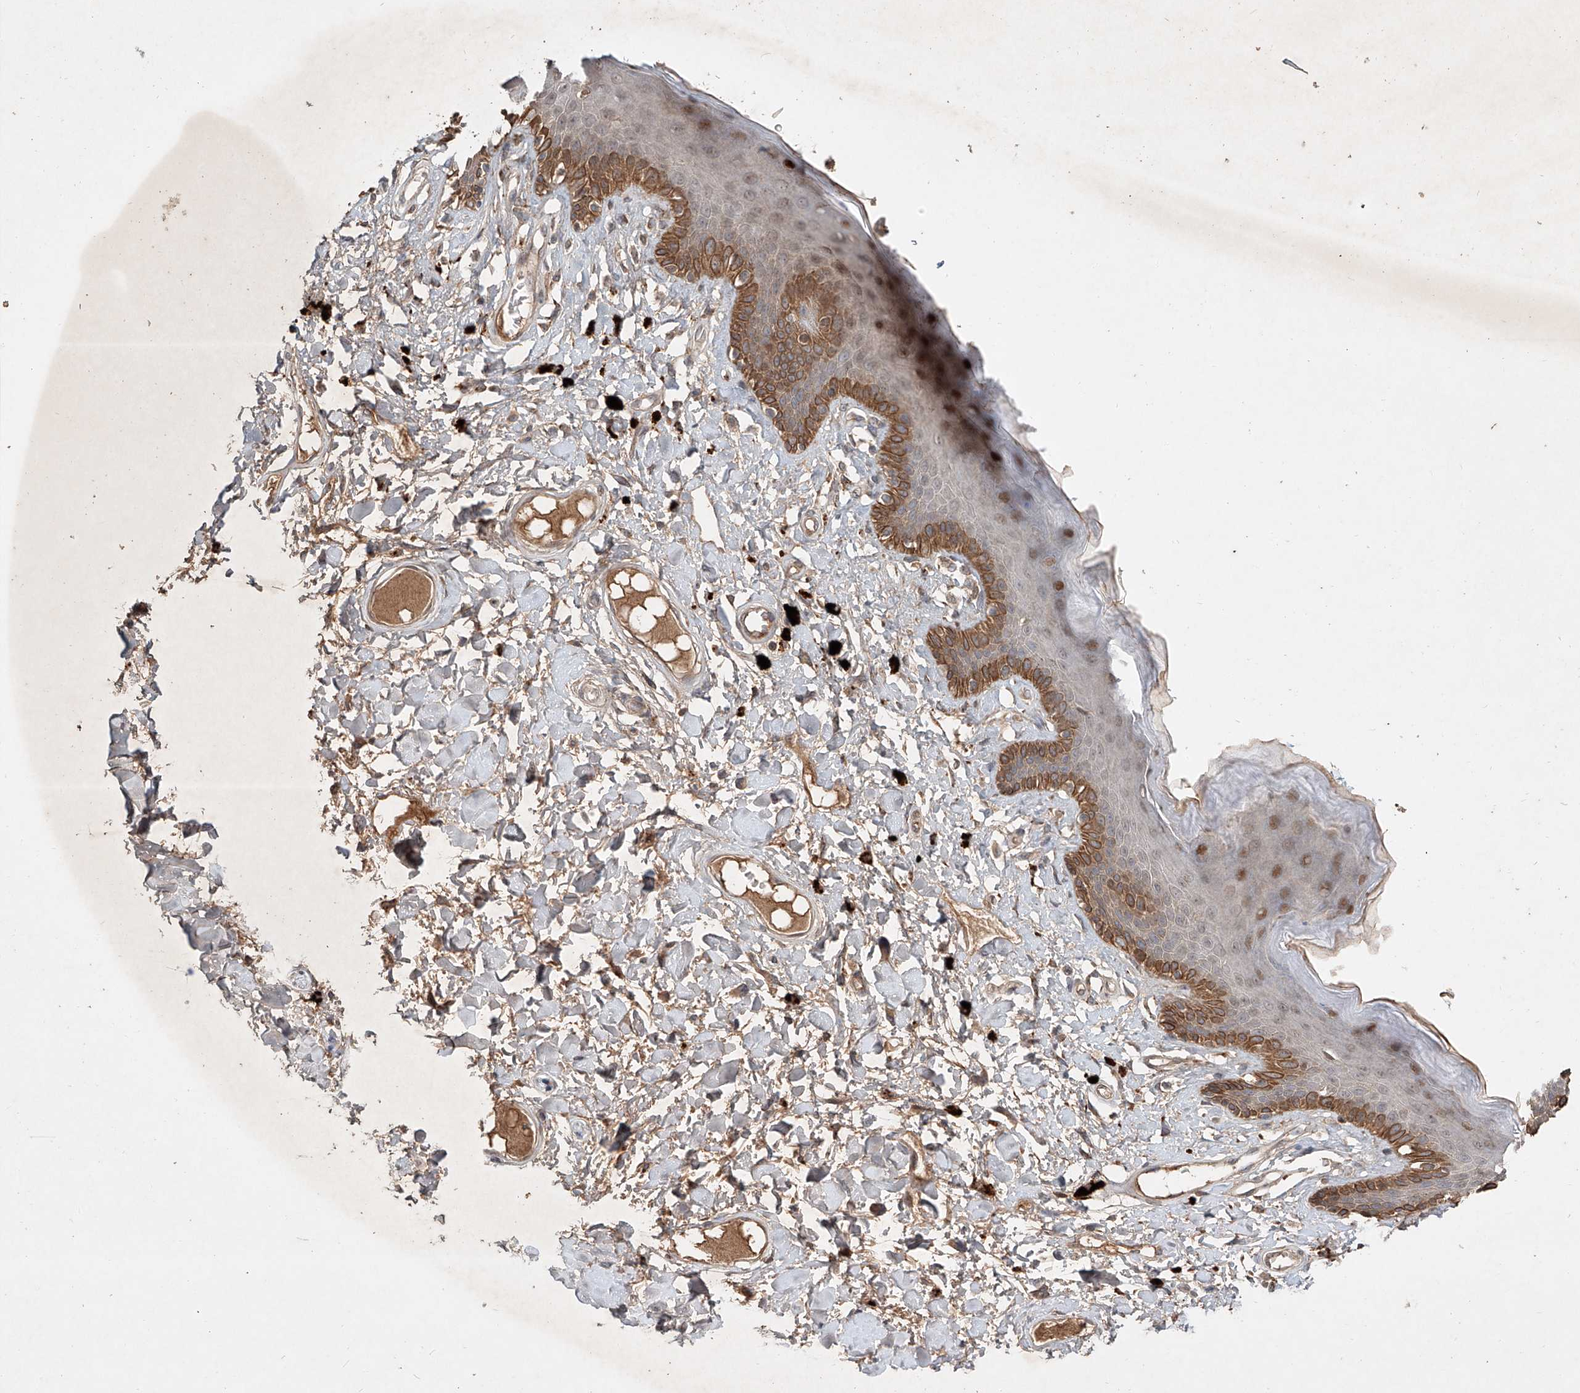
{"staining": {"intensity": "moderate", "quantity": ">75%", "location": "cytoplasmic/membranous,nuclear"}, "tissue": "skin", "cell_type": "Epidermal cells", "image_type": "normal", "snomed": [{"axis": "morphology", "description": "Normal tissue, NOS"}, {"axis": "topography", "description": "Anal"}], "caption": "This micrograph reveals immunohistochemistry (IHC) staining of normal human skin, with medium moderate cytoplasmic/membranous,nuclear expression in approximately >75% of epidermal cells.", "gene": "IER5", "patient": {"sex": "female", "age": 78}}